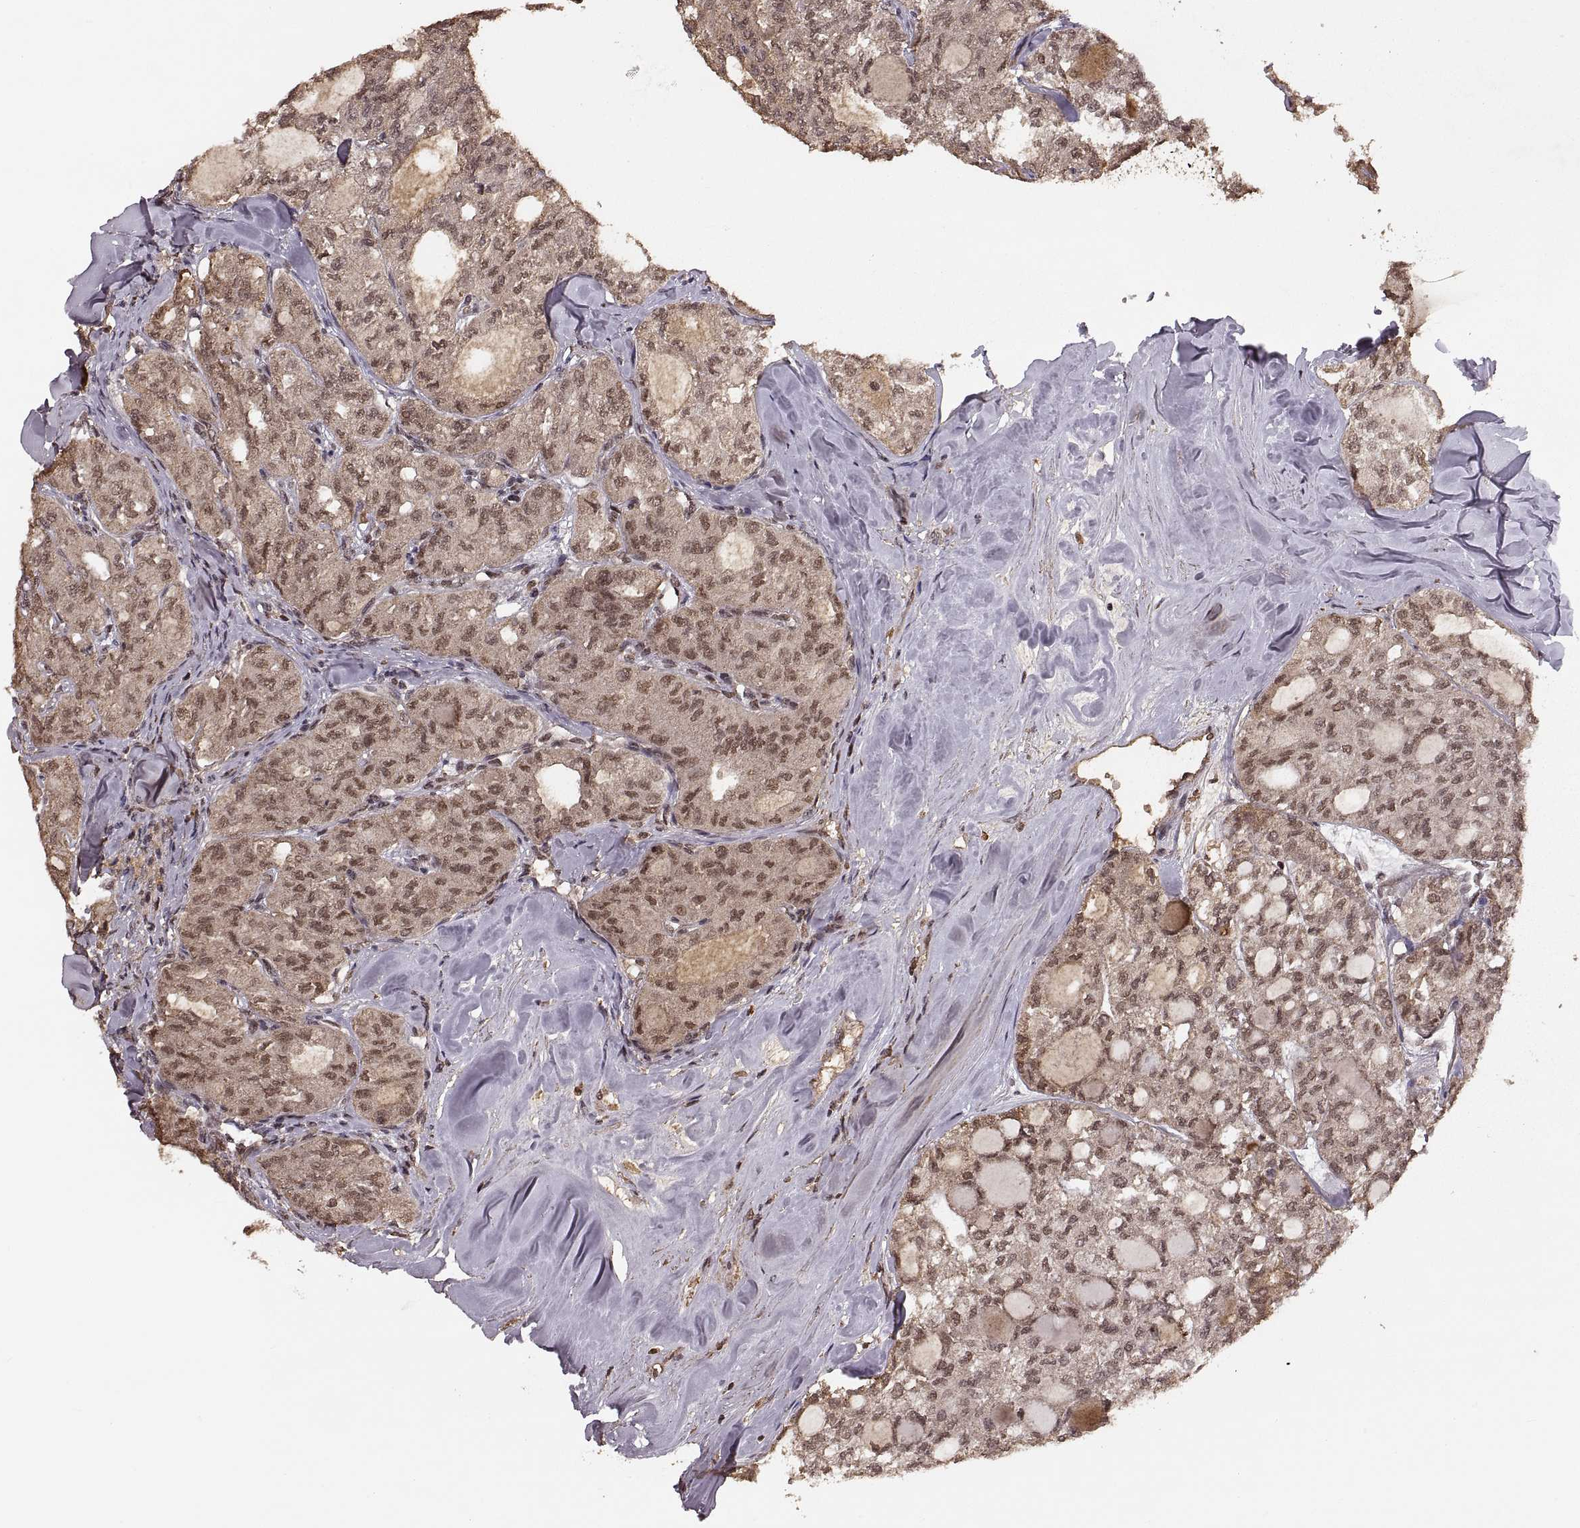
{"staining": {"intensity": "moderate", "quantity": "25%-75%", "location": "cytoplasmic/membranous,nuclear"}, "tissue": "thyroid cancer", "cell_type": "Tumor cells", "image_type": "cancer", "snomed": [{"axis": "morphology", "description": "Follicular adenoma carcinoma, NOS"}, {"axis": "topography", "description": "Thyroid gland"}], "caption": "The histopathology image displays immunohistochemical staining of thyroid cancer. There is moderate cytoplasmic/membranous and nuclear staining is identified in about 25%-75% of tumor cells. (Brightfield microscopy of DAB IHC at high magnification).", "gene": "RFT1", "patient": {"sex": "male", "age": 75}}